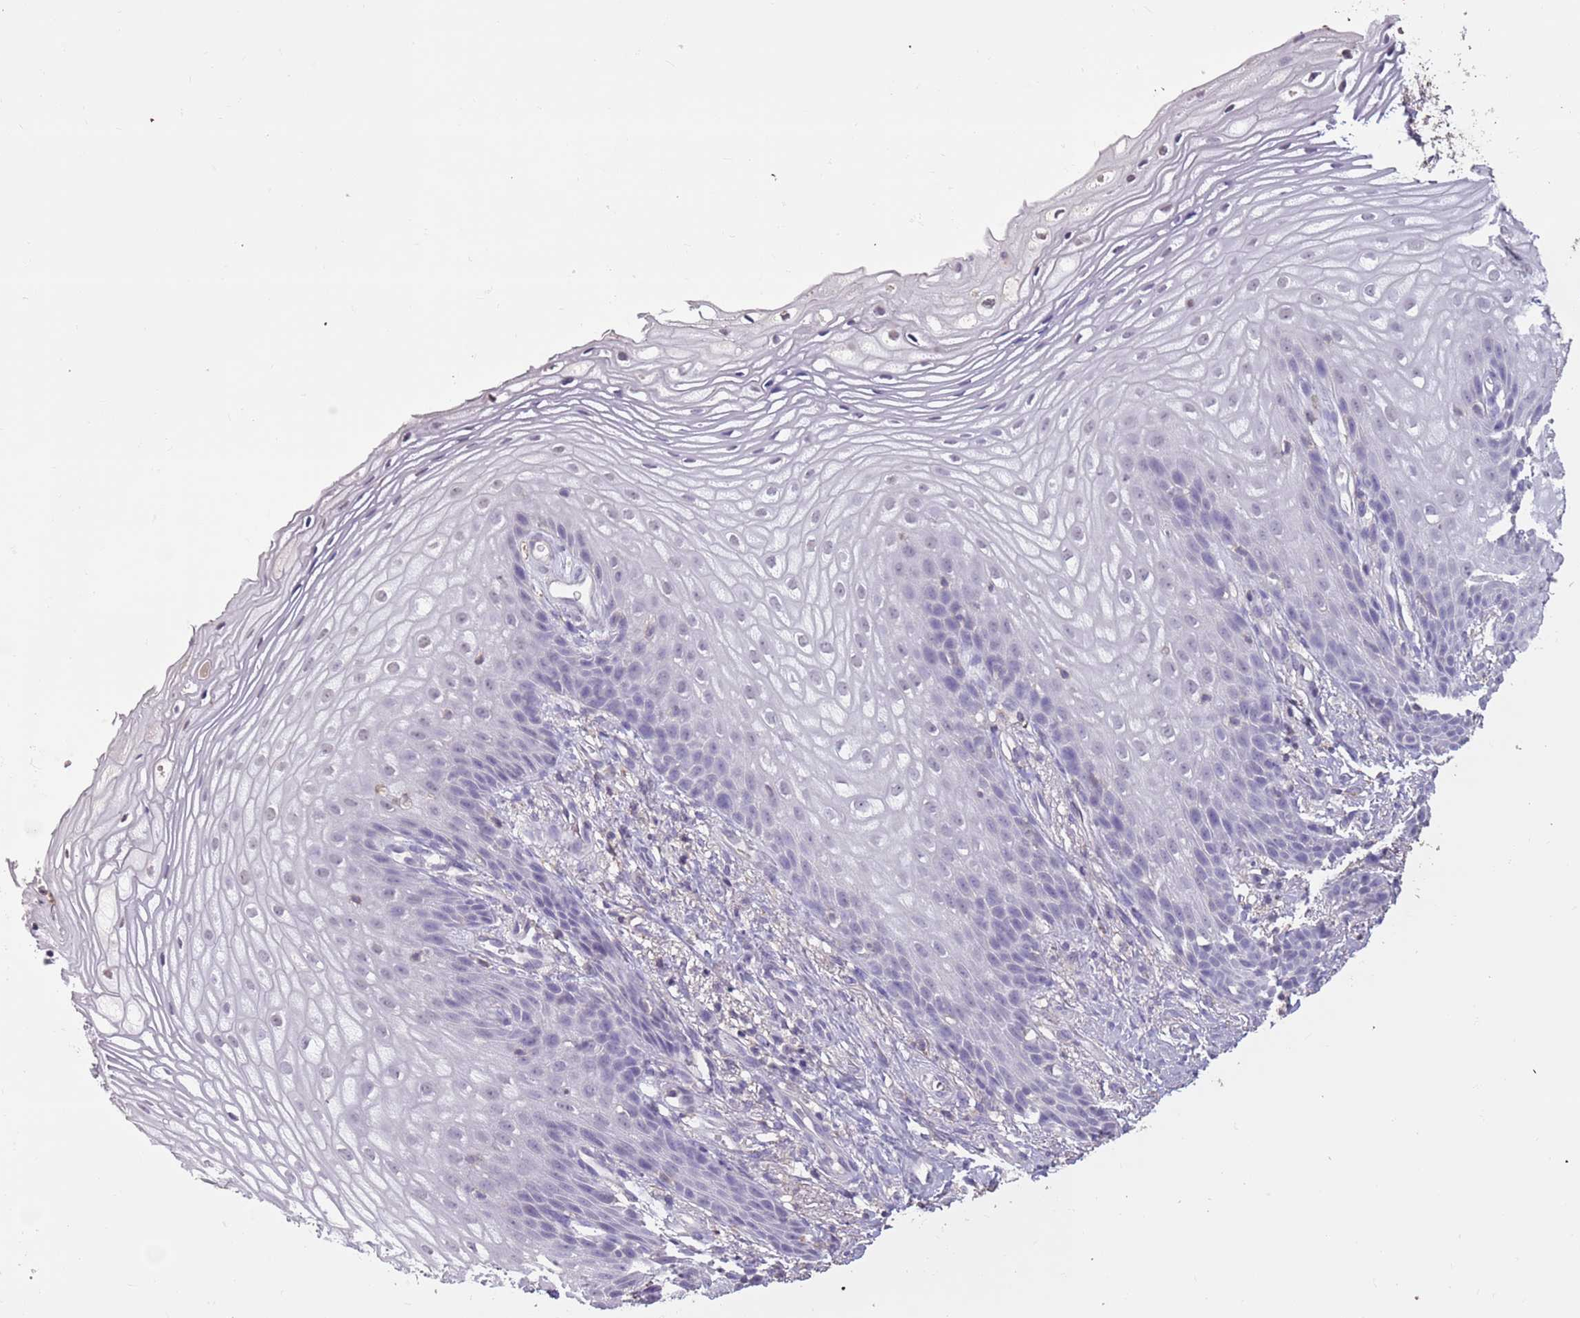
{"staining": {"intensity": "negative", "quantity": "none", "location": "none"}, "tissue": "vagina", "cell_type": "Squamous epithelial cells", "image_type": "normal", "snomed": [{"axis": "morphology", "description": "Normal tissue, NOS"}, {"axis": "topography", "description": "Vagina"}], "caption": "Human vagina stained for a protein using immunohistochemistry (IHC) displays no expression in squamous epithelial cells.", "gene": "SUN5", "patient": {"sex": "female", "age": 60}}